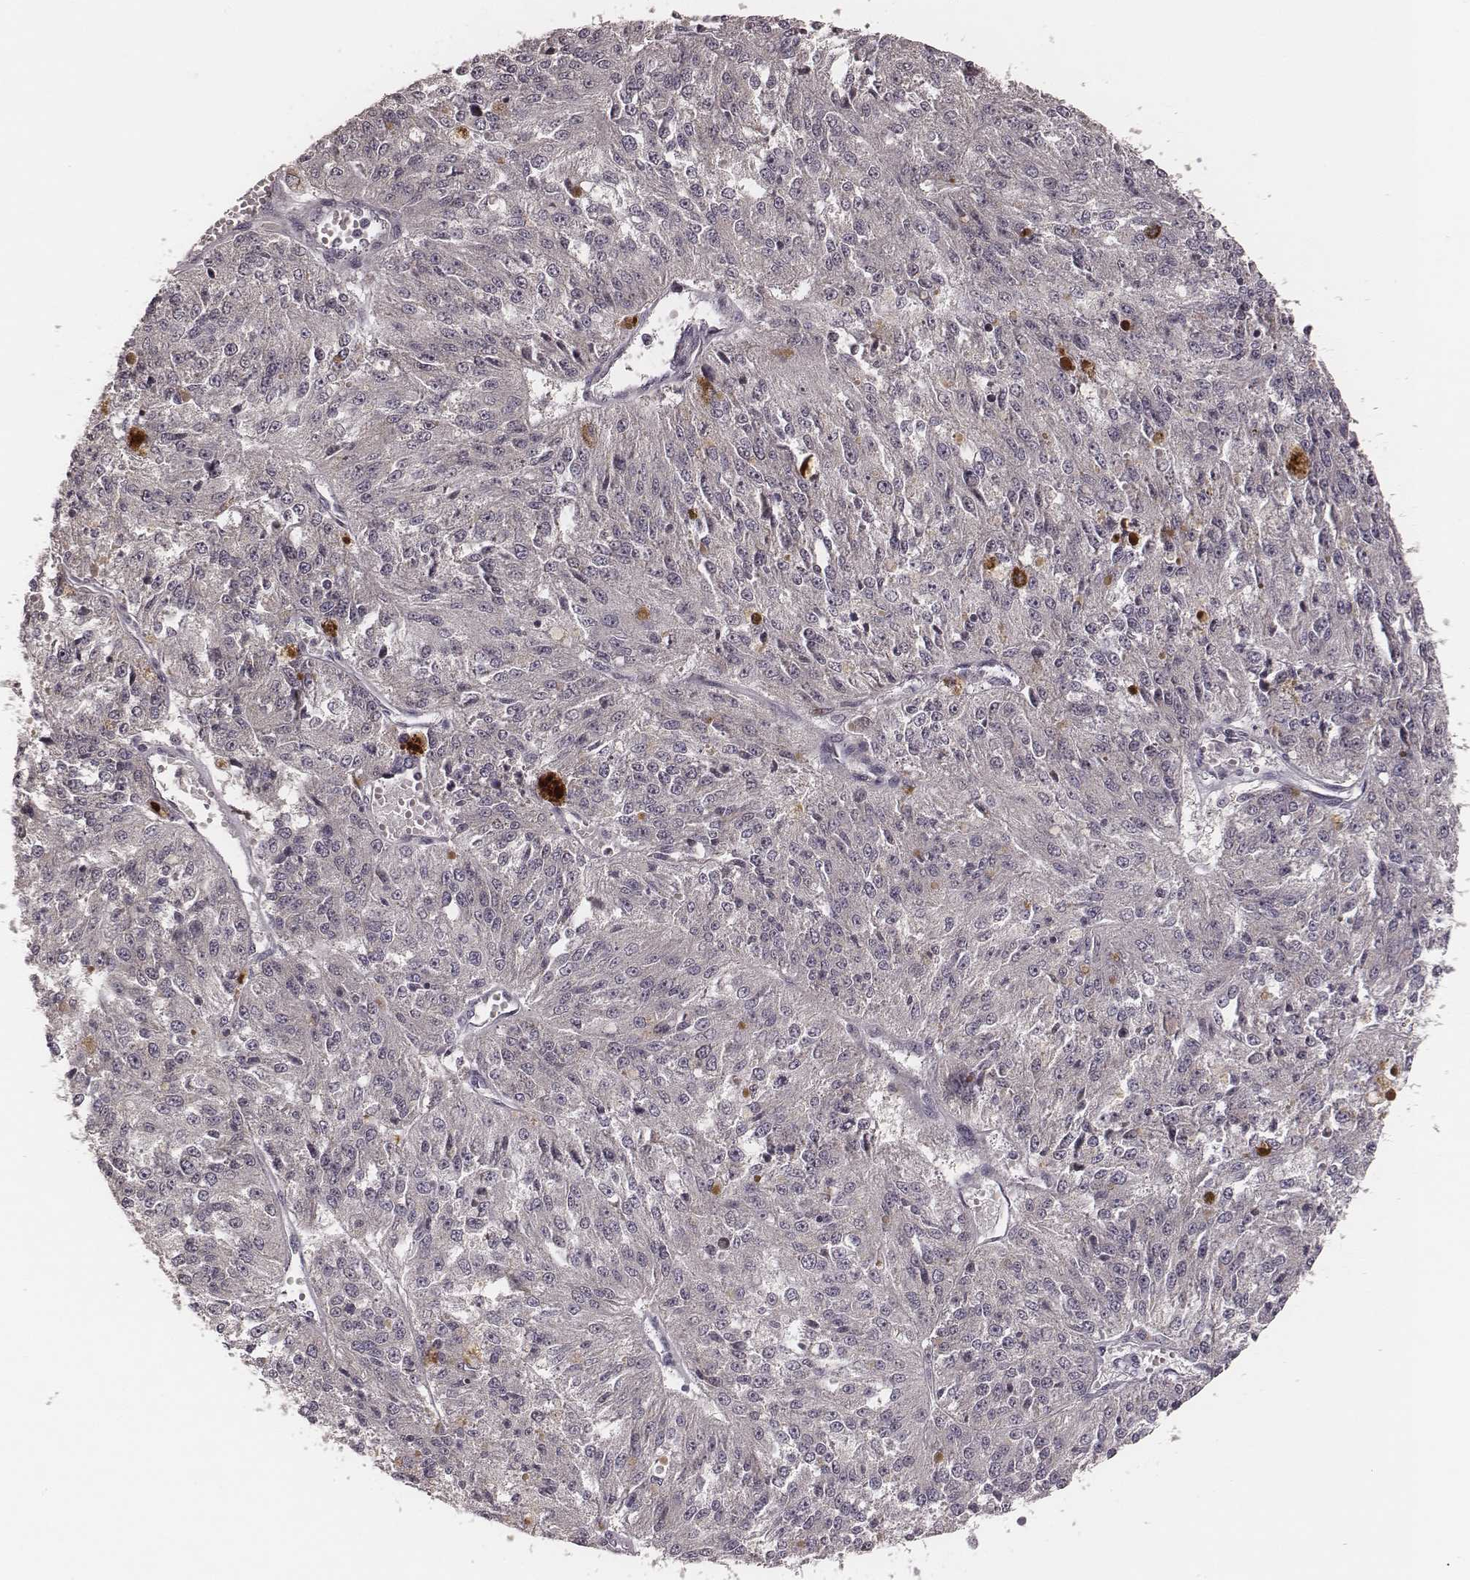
{"staining": {"intensity": "negative", "quantity": "none", "location": "none"}, "tissue": "melanoma", "cell_type": "Tumor cells", "image_type": "cancer", "snomed": [{"axis": "morphology", "description": "Malignant melanoma, Metastatic site"}, {"axis": "topography", "description": "Lymph node"}], "caption": "The immunohistochemistry image has no significant staining in tumor cells of melanoma tissue.", "gene": "P2RX5", "patient": {"sex": "female", "age": 64}}